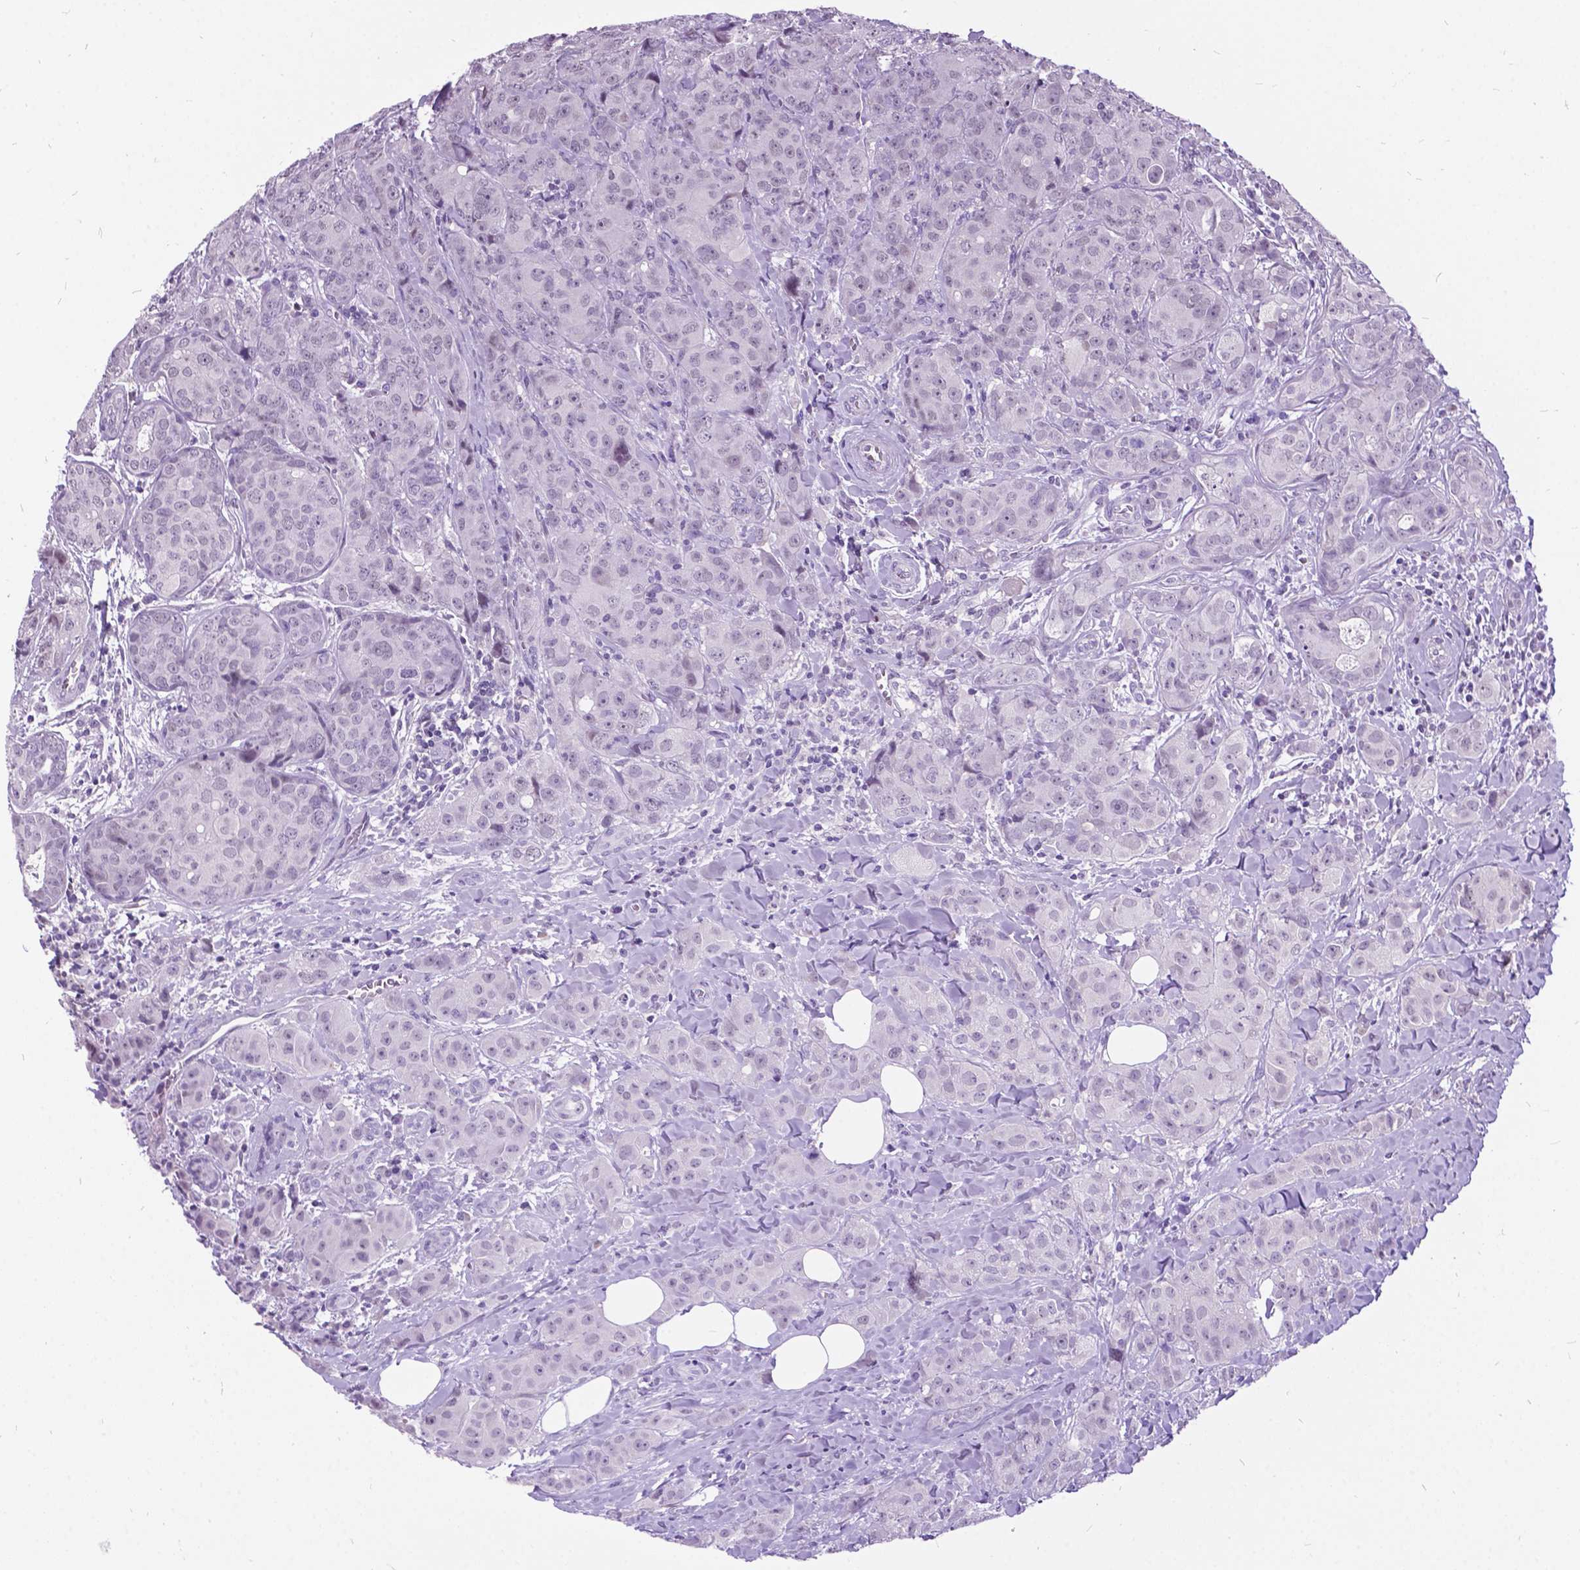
{"staining": {"intensity": "negative", "quantity": "none", "location": "none"}, "tissue": "breast cancer", "cell_type": "Tumor cells", "image_type": "cancer", "snomed": [{"axis": "morphology", "description": "Duct carcinoma"}, {"axis": "topography", "description": "Breast"}], "caption": "Image shows no significant protein staining in tumor cells of breast cancer.", "gene": "DPF3", "patient": {"sex": "female", "age": 43}}